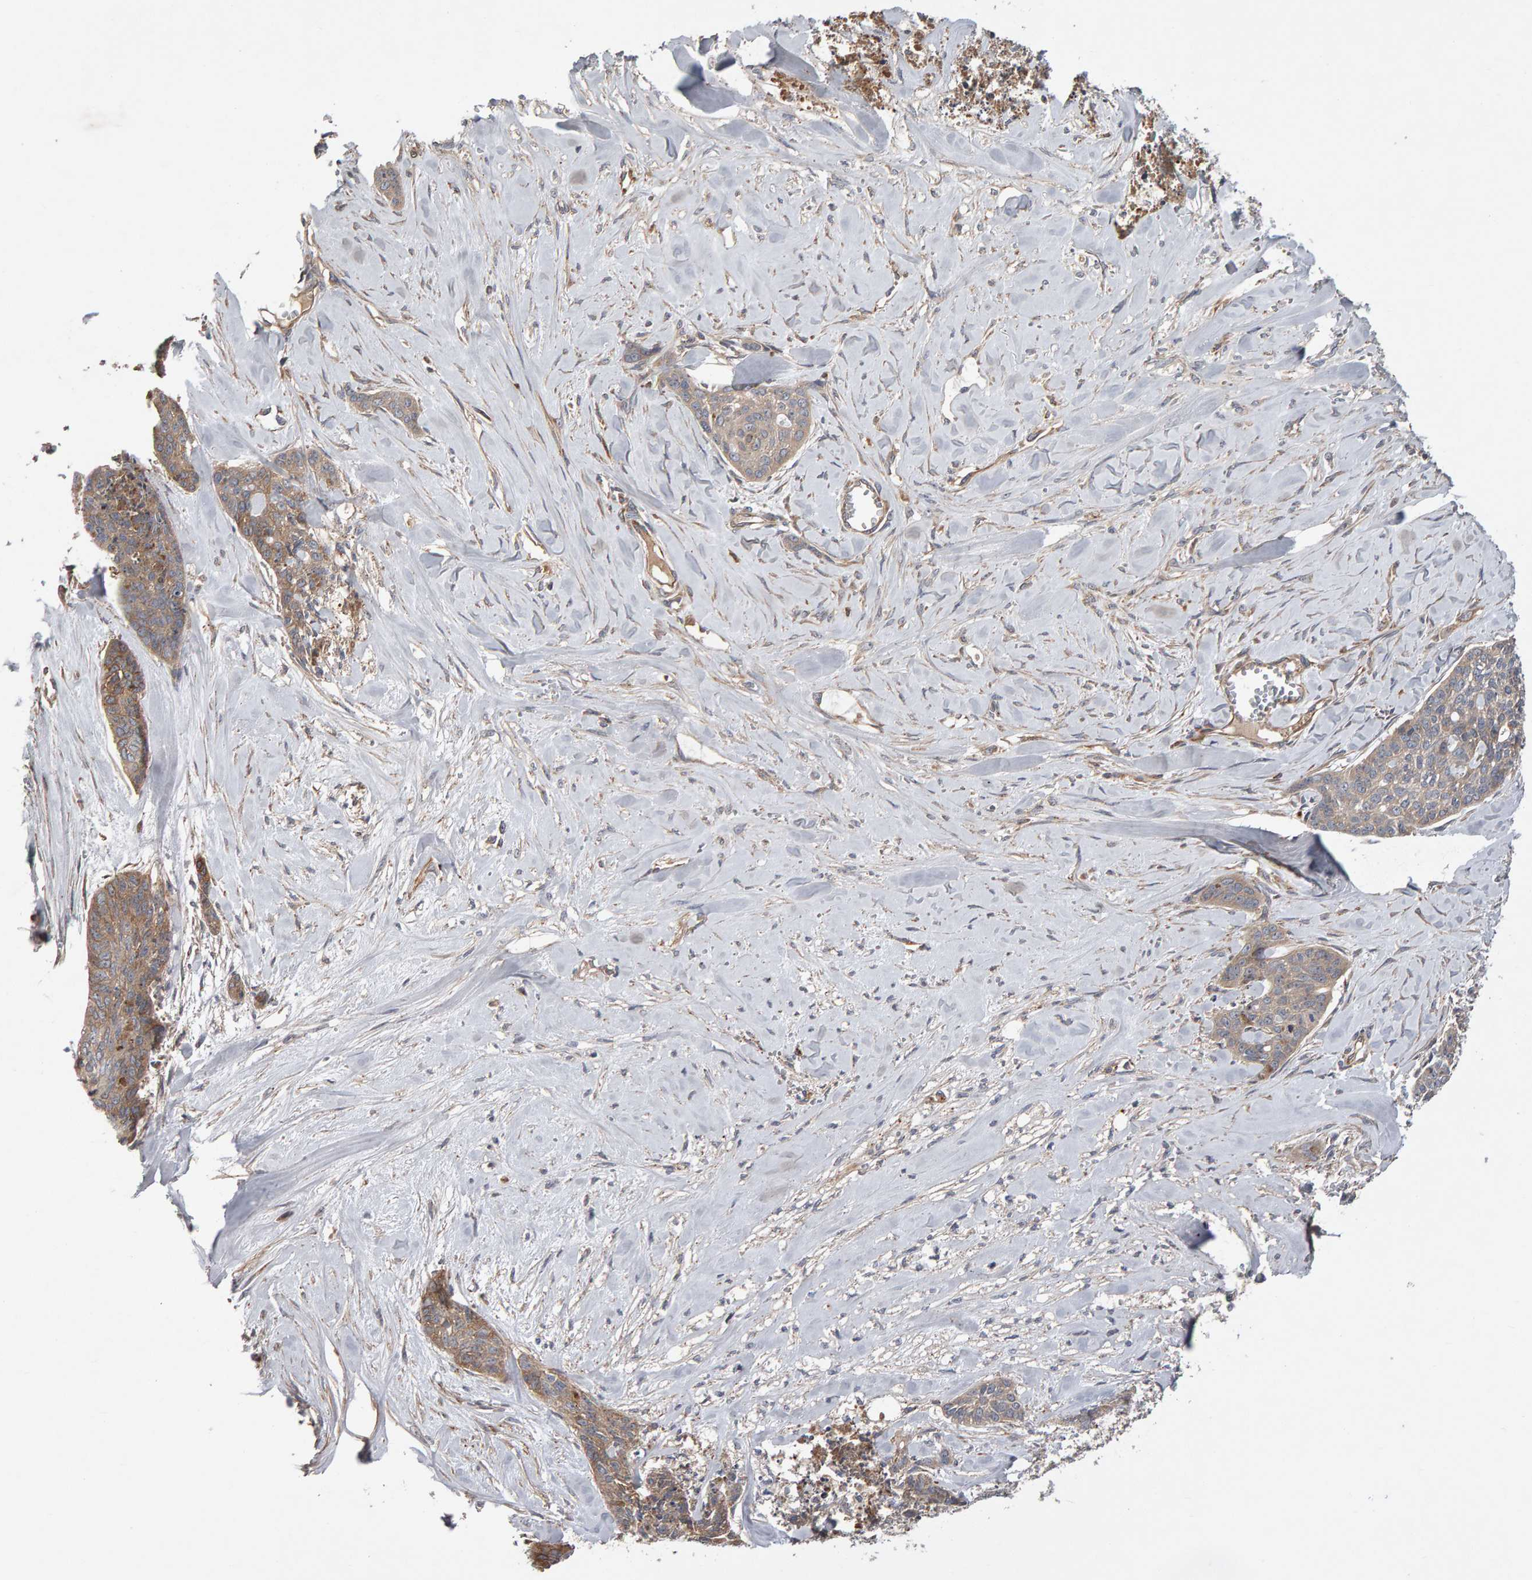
{"staining": {"intensity": "moderate", "quantity": ">75%", "location": "cytoplasmic/membranous"}, "tissue": "skin cancer", "cell_type": "Tumor cells", "image_type": "cancer", "snomed": [{"axis": "morphology", "description": "Basal cell carcinoma"}, {"axis": "topography", "description": "Skin"}], "caption": "DAB immunohistochemical staining of skin cancer shows moderate cytoplasmic/membranous protein expression in about >75% of tumor cells. The protein of interest is shown in brown color, while the nuclei are stained blue.", "gene": "PGS1", "patient": {"sex": "female", "age": 64}}